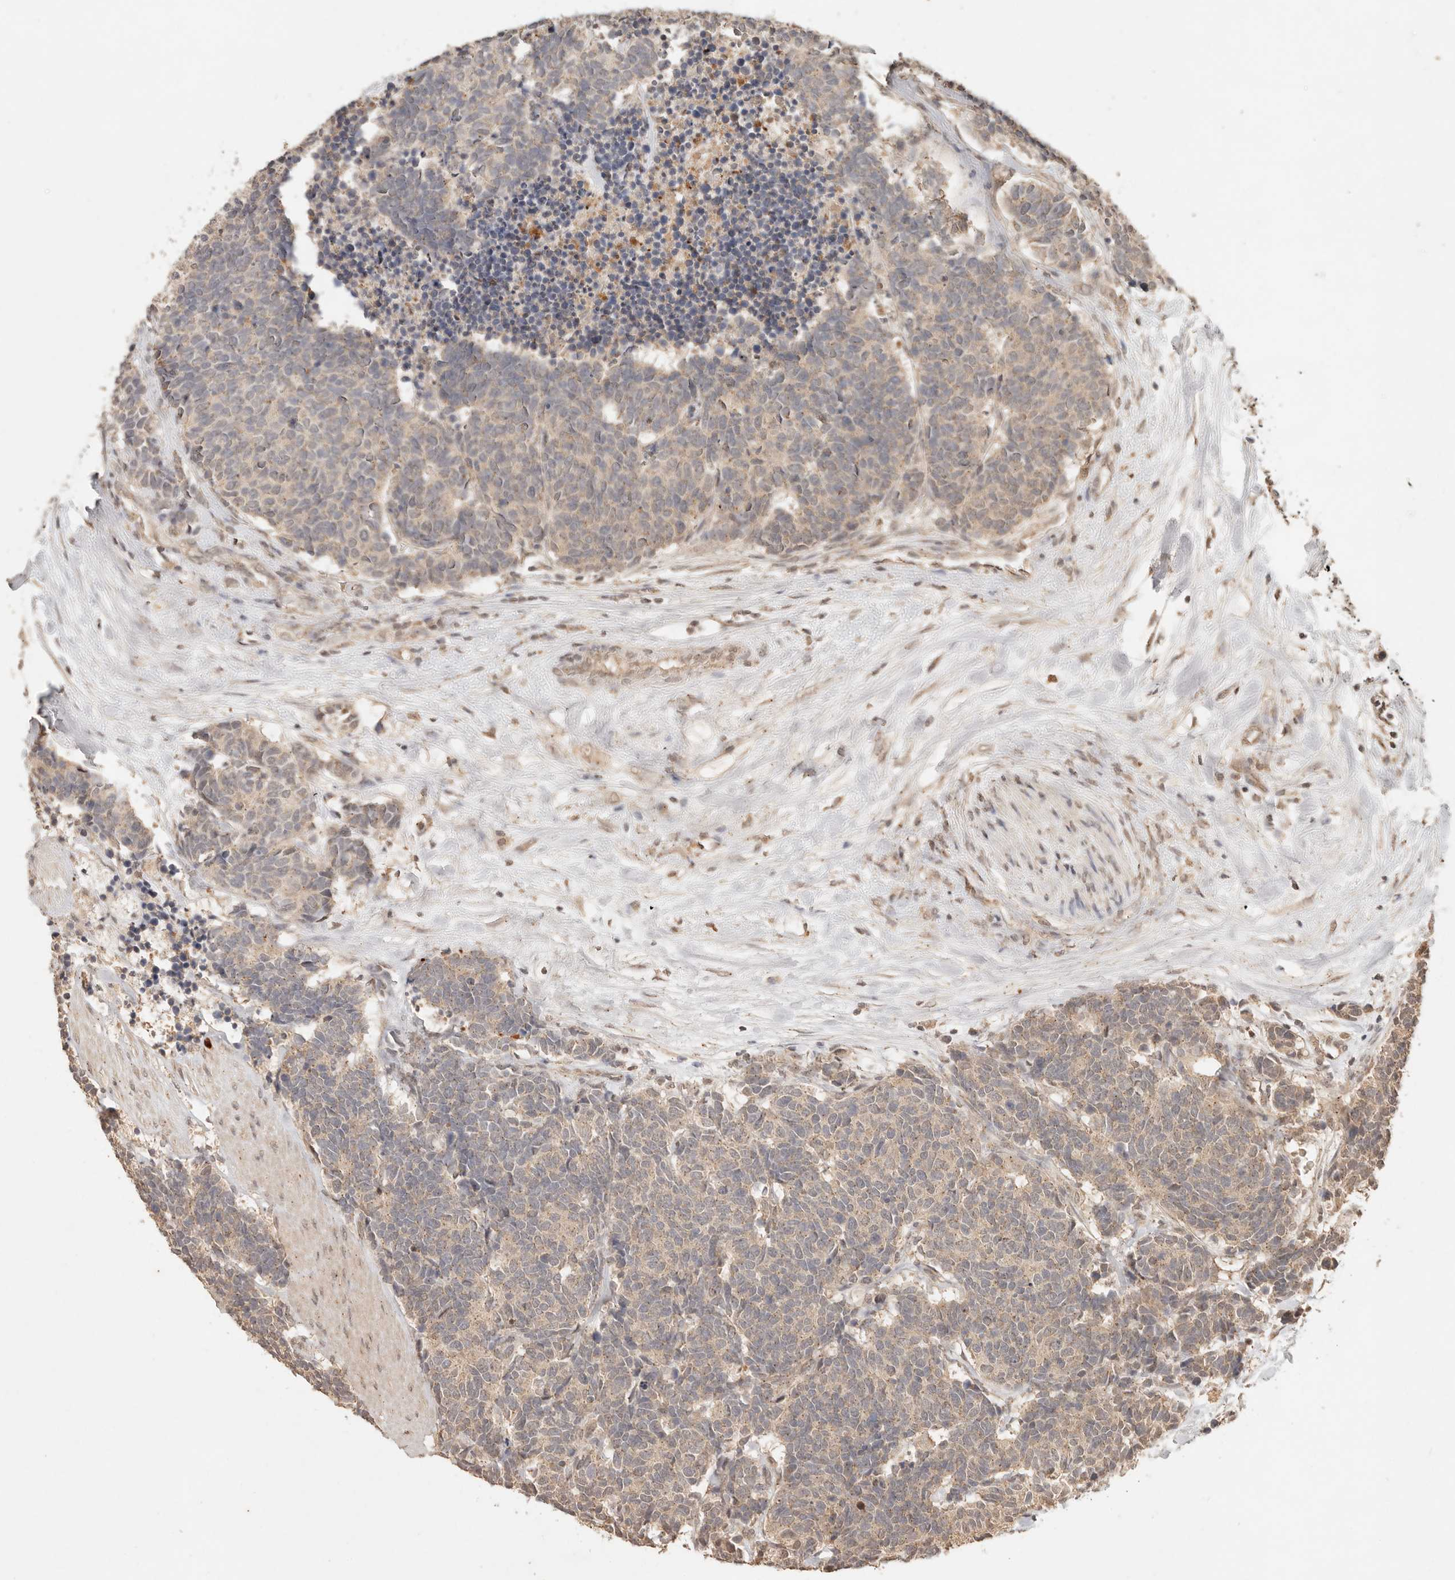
{"staining": {"intensity": "weak", "quantity": ">75%", "location": "cytoplasmic/membranous"}, "tissue": "carcinoid", "cell_type": "Tumor cells", "image_type": "cancer", "snomed": [{"axis": "morphology", "description": "Carcinoma, NOS"}, {"axis": "morphology", "description": "Carcinoid, malignant, NOS"}, {"axis": "topography", "description": "Urinary bladder"}], "caption": "DAB immunohistochemical staining of human carcinoid shows weak cytoplasmic/membranous protein expression in approximately >75% of tumor cells.", "gene": "LMO4", "patient": {"sex": "male", "age": 57}}